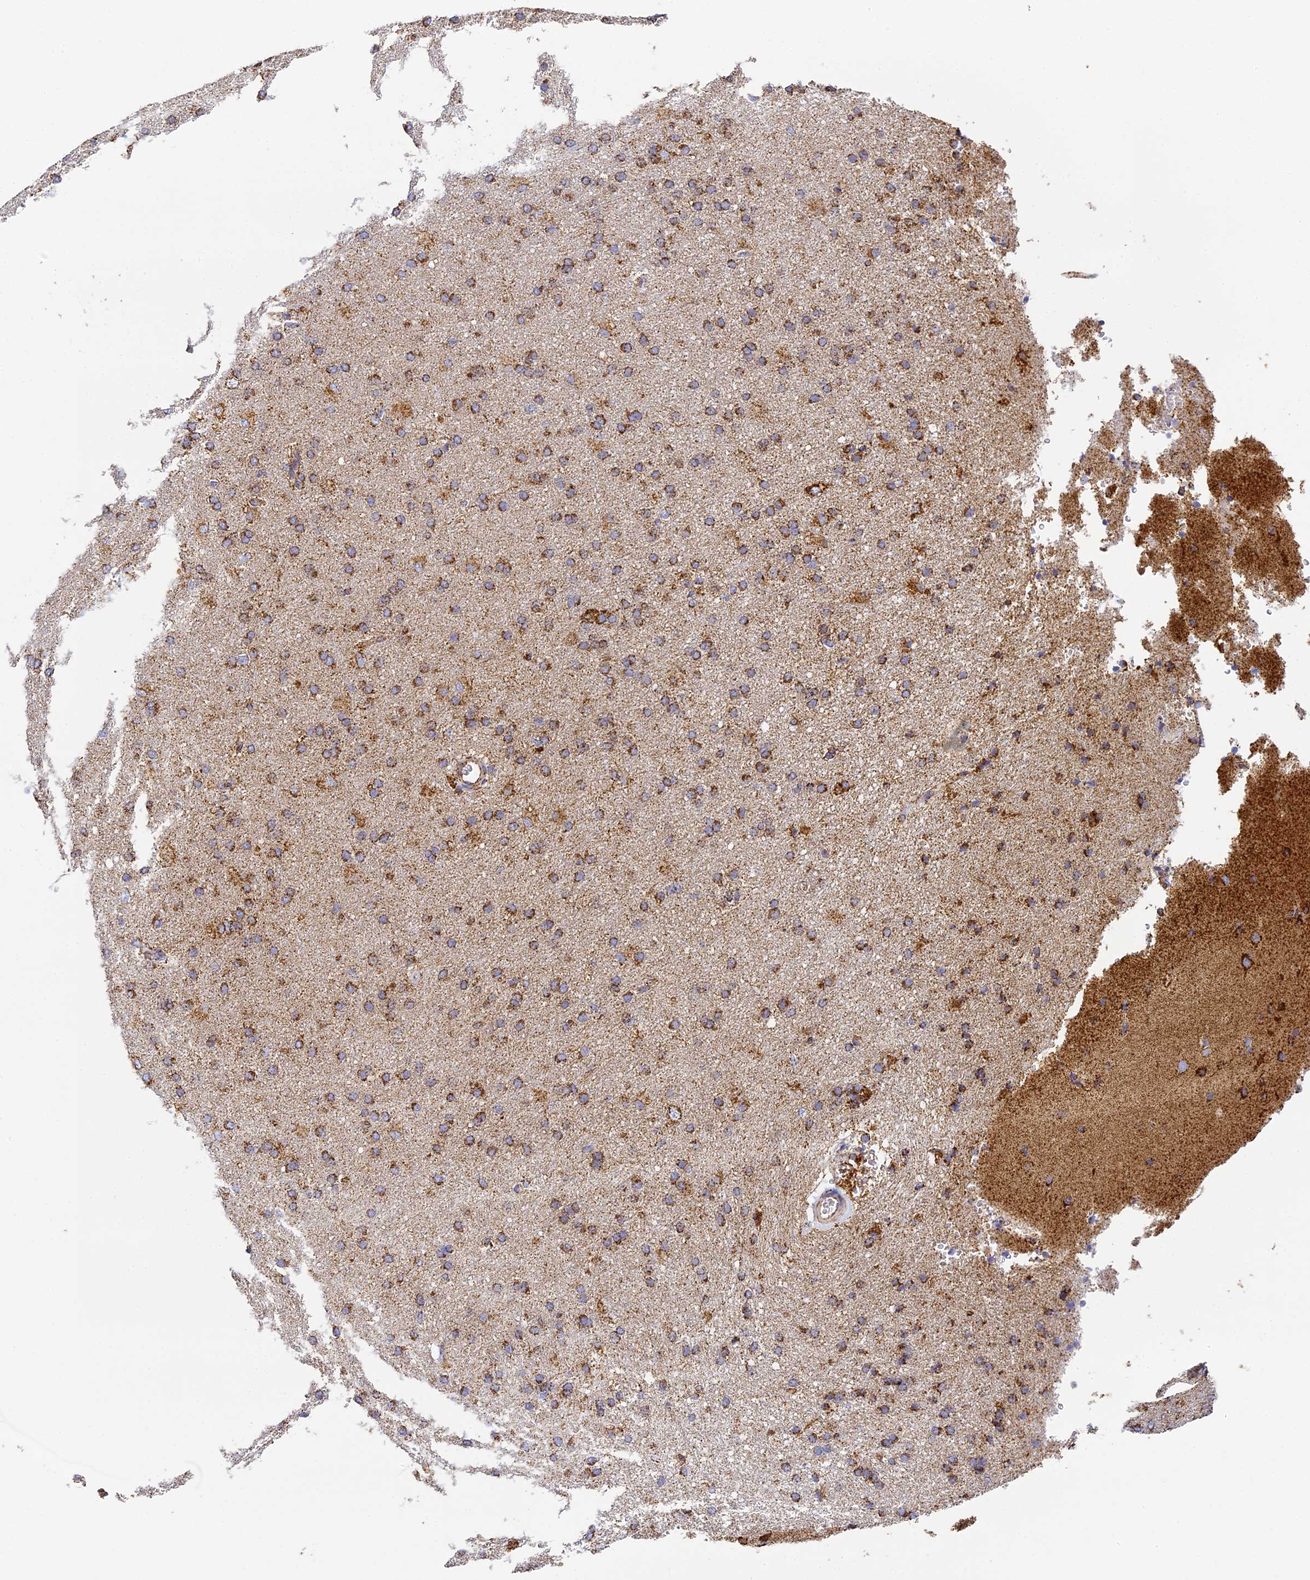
{"staining": {"intensity": "moderate", "quantity": ">75%", "location": "cytoplasmic/membranous"}, "tissue": "cerebral cortex", "cell_type": "Endothelial cells", "image_type": "normal", "snomed": [{"axis": "morphology", "description": "Normal tissue, NOS"}, {"axis": "topography", "description": "Cerebral cortex"}], "caption": "Immunohistochemical staining of unremarkable human cerebral cortex shows >75% levels of moderate cytoplasmic/membranous protein staining in approximately >75% of endothelial cells. The staining is performed using DAB (3,3'-diaminobenzidine) brown chromogen to label protein expression. The nuclei are counter-stained blue using hematoxylin.", "gene": "STK17A", "patient": {"sex": "male", "age": 62}}